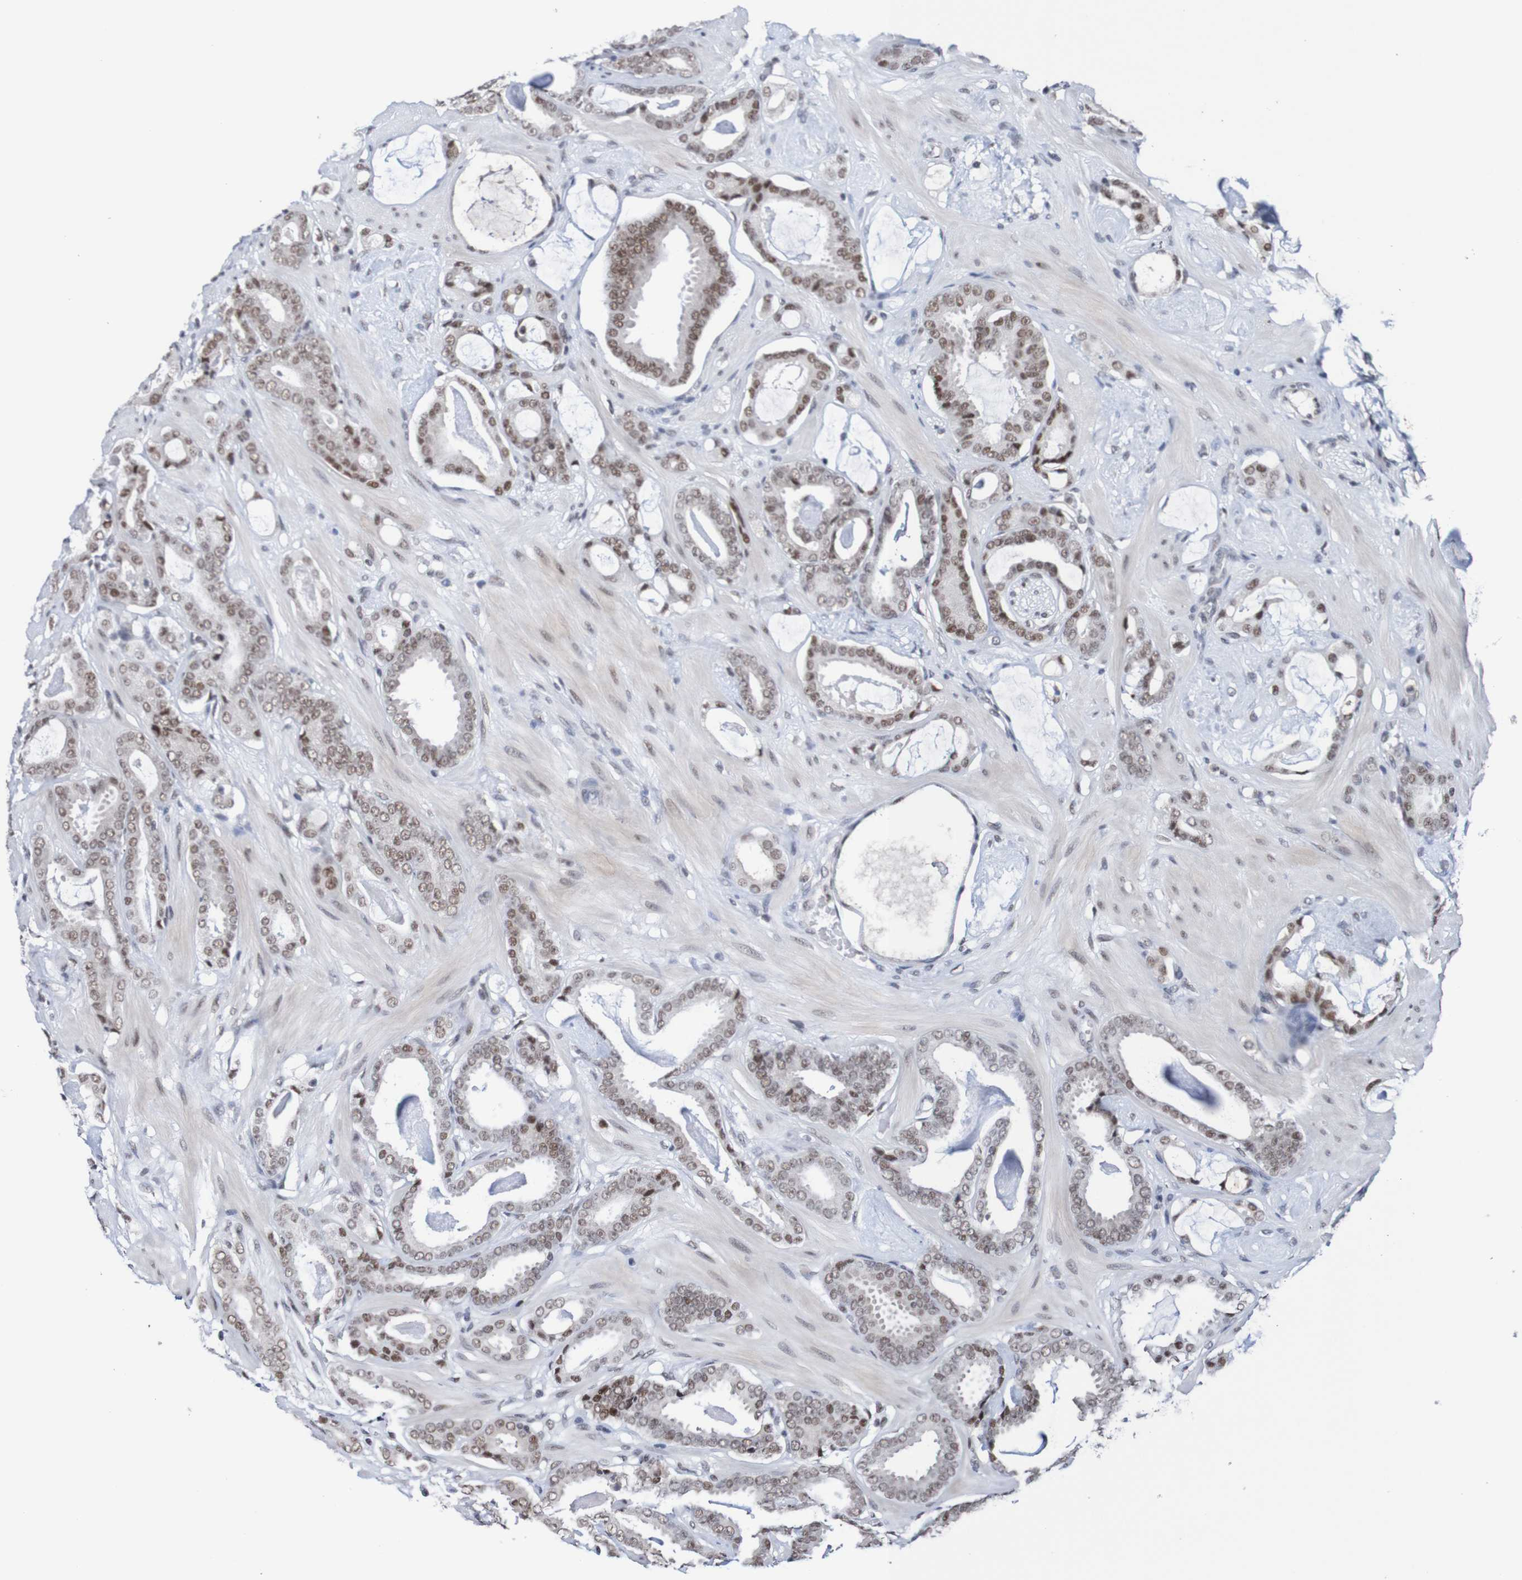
{"staining": {"intensity": "weak", "quantity": "25%-75%", "location": "nuclear"}, "tissue": "prostate cancer", "cell_type": "Tumor cells", "image_type": "cancer", "snomed": [{"axis": "morphology", "description": "Adenocarcinoma, Low grade"}, {"axis": "topography", "description": "Prostate"}], "caption": "Low-grade adenocarcinoma (prostate) tissue displays weak nuclear staining in approximately 25%-75% of tumor cells", "gene": "CDC5L", "patient": {"sex": "male", "age": 53}}